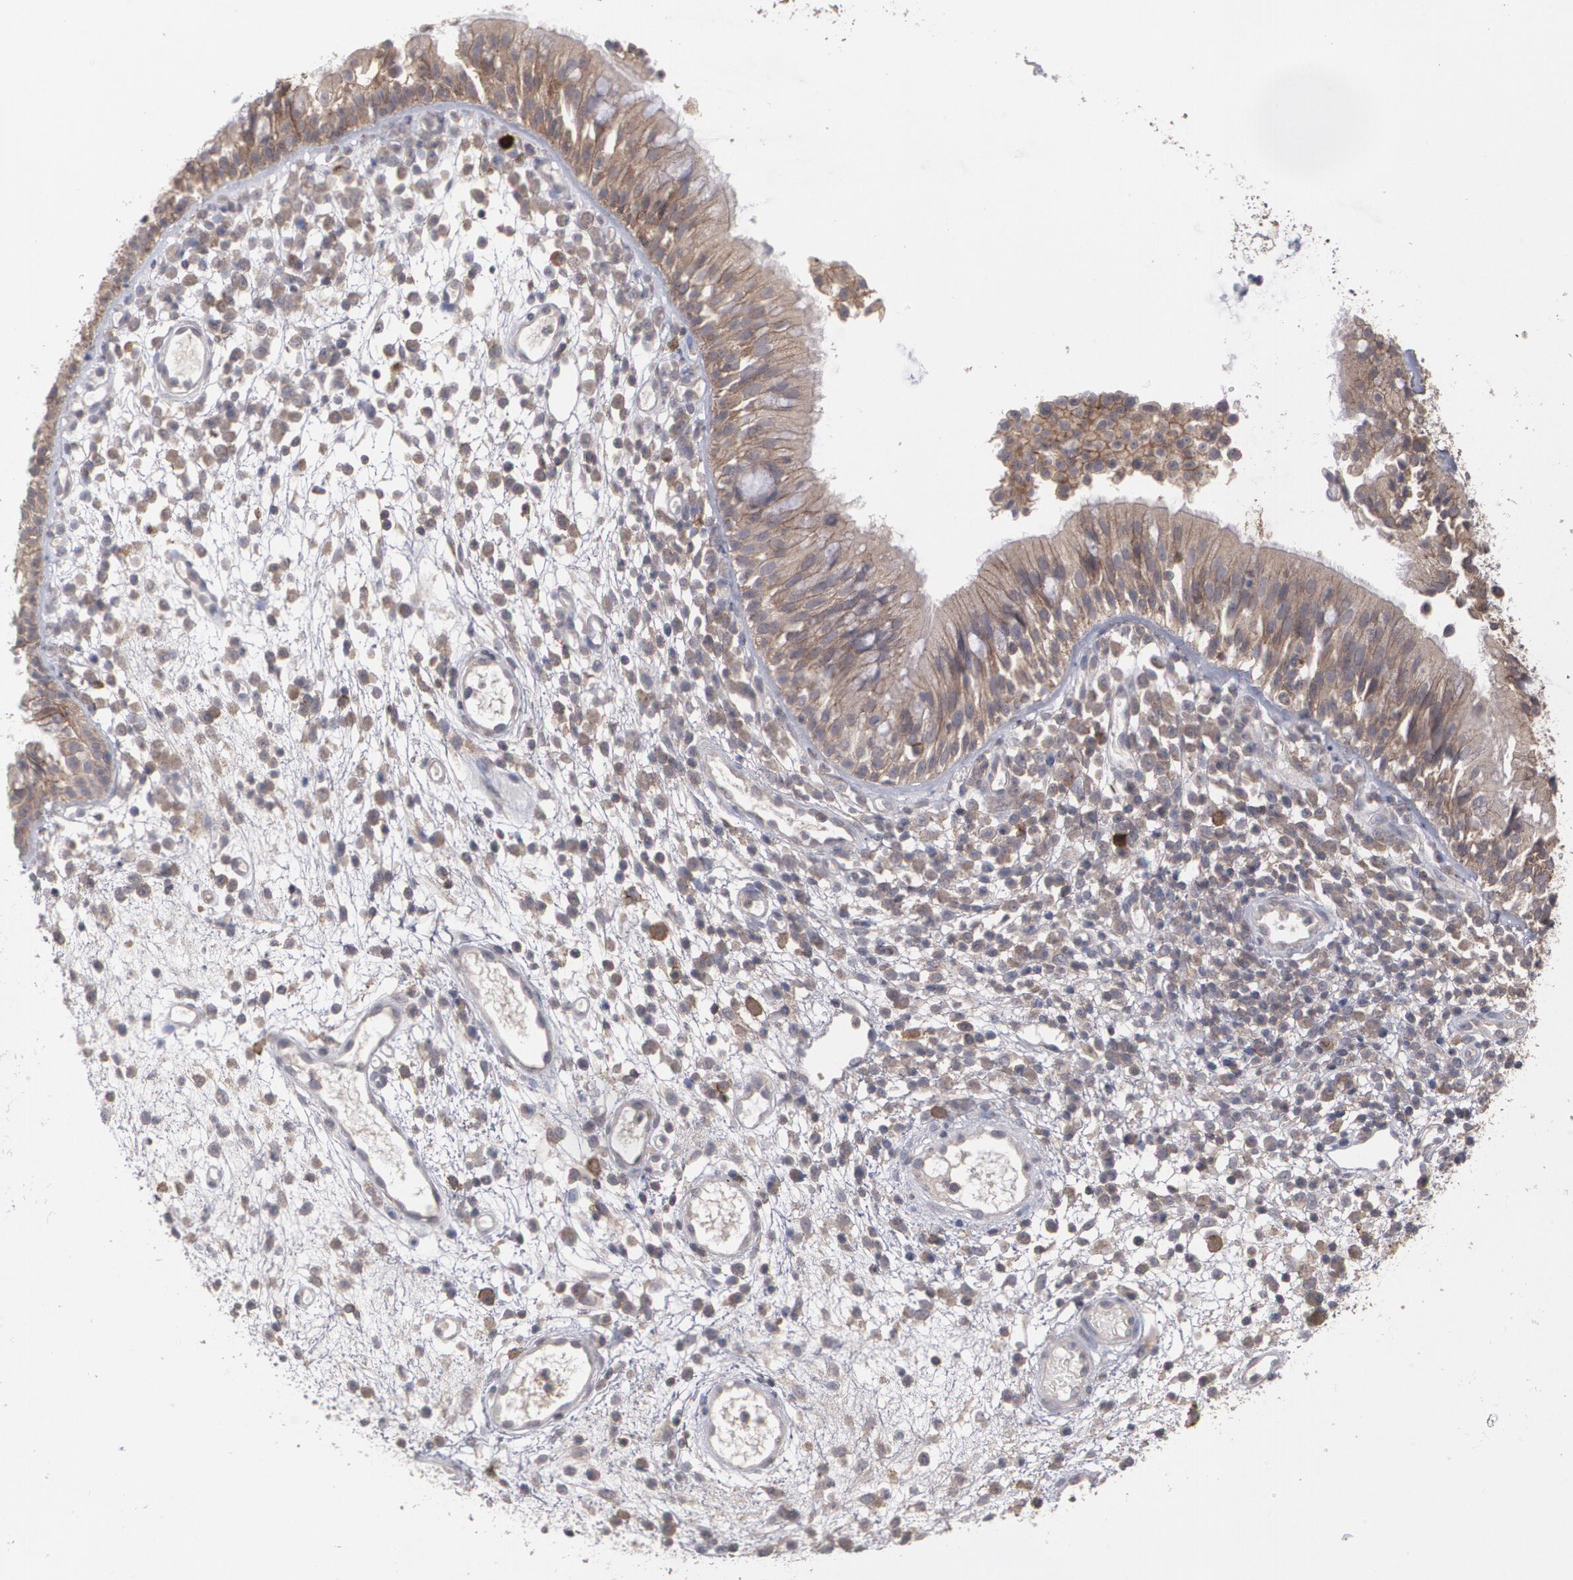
{"staining": {"intensity": "moderate", "quantity": ">75%", "location": "cytoplasmic/membranous"}, "tissue": "nasopharynx", "cell_type": "Respiratory epithelial cells", "image_type": "normal", "snomed": [{"axis": "morphology", "description": "Normal tissue, NOS"}, {"axis": "morphology", "description": "Inflammation, NOS"}, {"axis": "morphology", "description": "Malignant melanoma, Metastatic site"}, {"axis": "topography", "description": "Nasopharynx"}], "caption": "Nasopharynx stained with a brown dye demonstrates moderate cytoplasmic/membranous positive positivity in about >75% of respiratory epithelial cells.", "gene": "ARF6", "patient": {"sex": "female", "age": 55}}